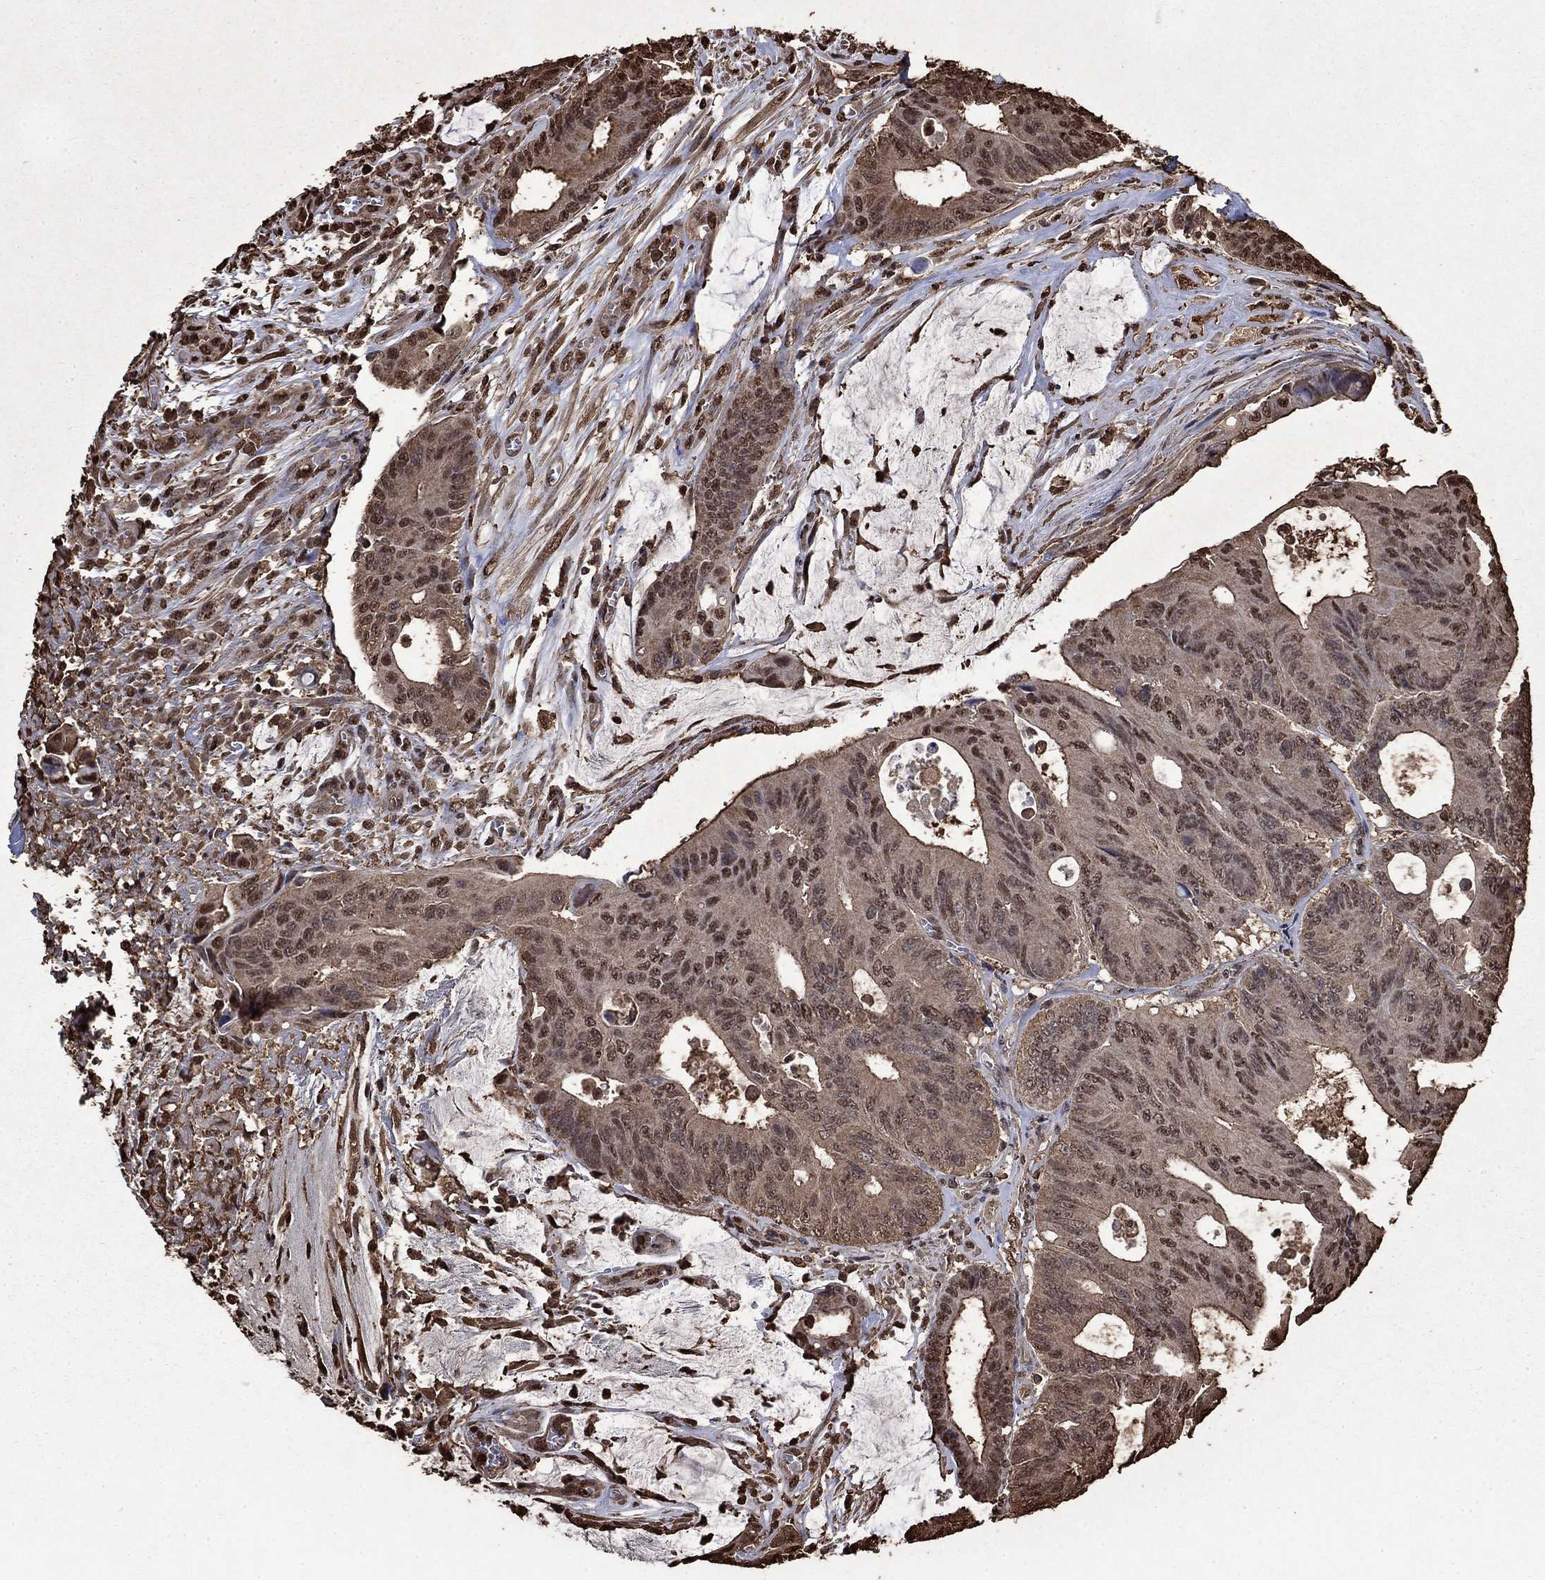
{"staining": {"intensity": "moderate", "quantity": "<25%", "location": "nuclear"}, "tissue": "colorectal cancer", "cell_type": "Tumor cells", "image_type": "cancer", "snomed": [{"axis": "morphology", "description": "Normal tissue, NOS"}, {"axis": "morphology", "description": "Adenocarcinoma, NOS"}, {"axis": "topography", "description": "Colon"}], "caption": "This is an image of immunohistochemistry staining of colorectal adenocarcinoma, which shows moderate staining in the nuclear of tumor cells.", "gene": "GAPDH", "patient": {"sex": "male", "age": 65}}